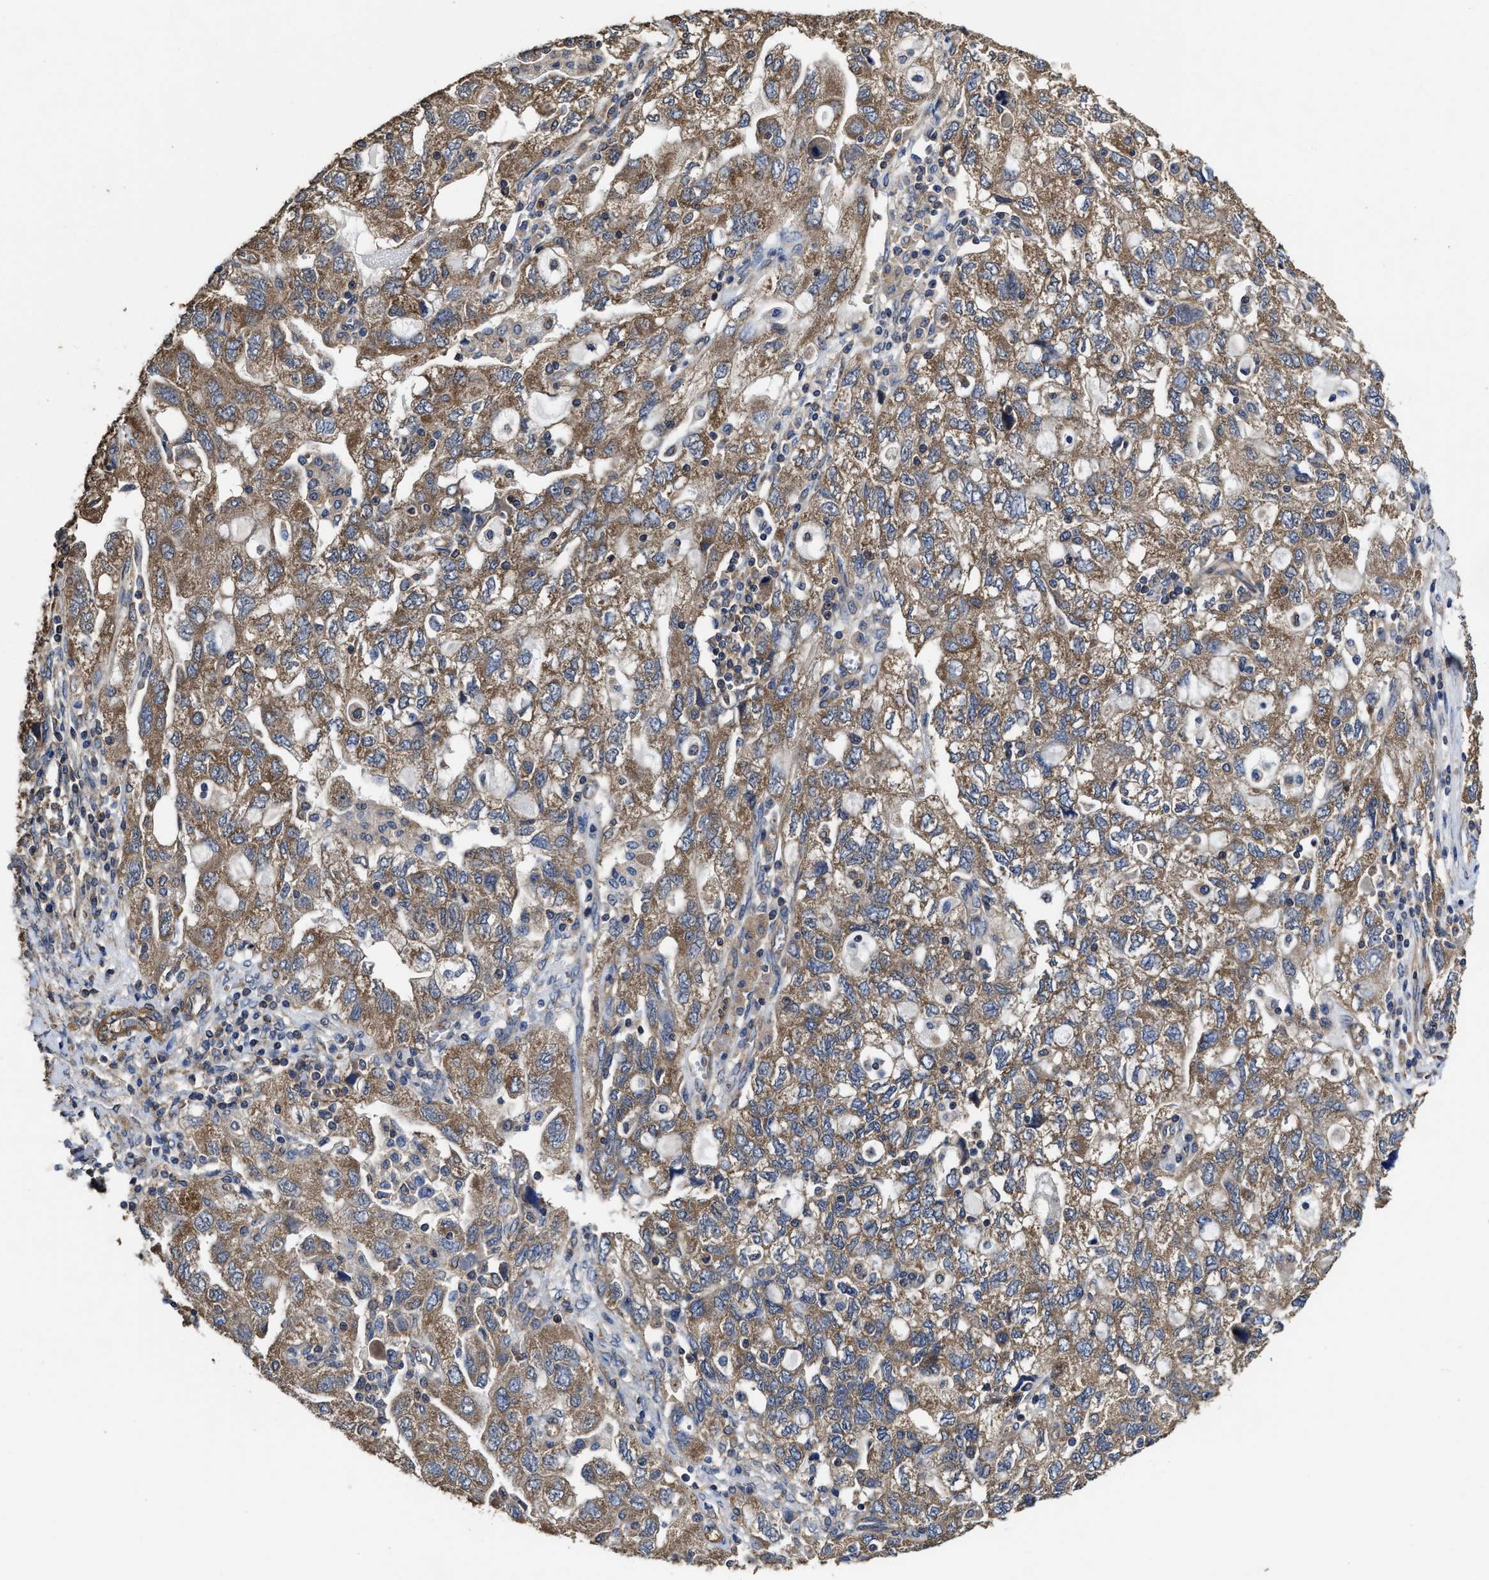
{"staining": {"intensity": "moderate", "quantity": ">75%", "location": "cytoplasmic/membranous"}, "tissue": "ovarian cancer", "cell_type": "Tumor cells", "image_type": "cancer", "snomed": [{"axis": "morphology", "description": "Carcinoma, NOS"}, {"axis": "morphology", "description": "Cystadenocarcinoma, serous, NOS"}, {"axis": "topography", "description": "Ovary"}], "caption": "The histopathology image shows staining of ovarian serous cystadenocarcinoma, revealing moderate cytoplasmic/membranous protein positivity (brown color) within tumor cells.", "gene": "SFXN4", "patient": {"sex": "female", "age": 69}}